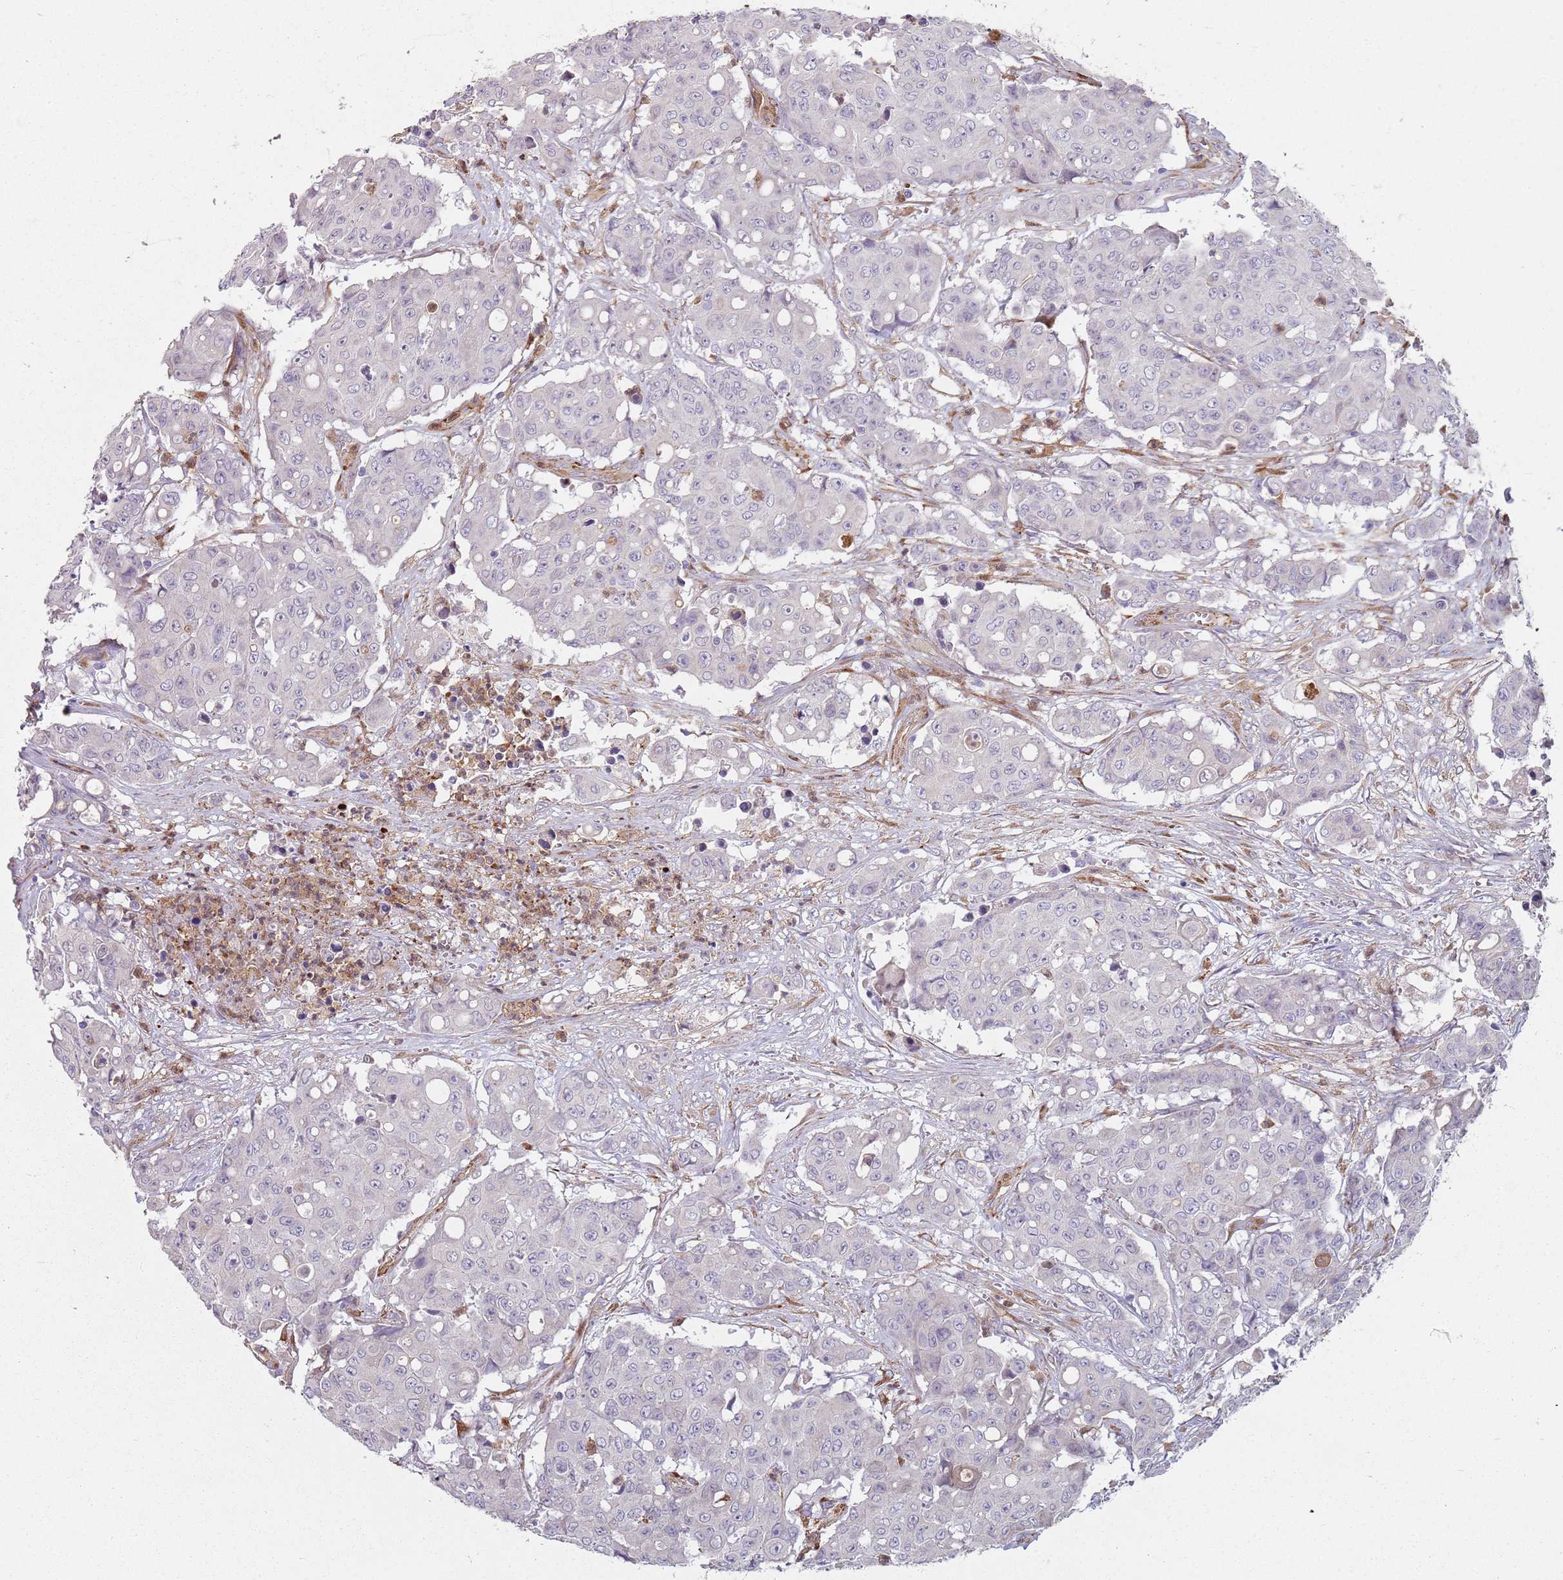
{"staining": {"intensity": "negative", "quantity": "none", "location": "none"}, "tissue": "colorectal cancer", "cell_type": "Tumor cells", "image_type": "cancer", "snomed": [{"axis": "morphology", "description": "Adenocarcinoma, NOS"}, {"axis": "topography", "description": "Colon"}], "caption": "IHC photomicrograph of colorectal adenocarcinoma stained for a protein (brown), which exhibits no positivity in tumor cells.", "gene": "PHLPP2", "patient": {"sex": "male", "age": 51}}